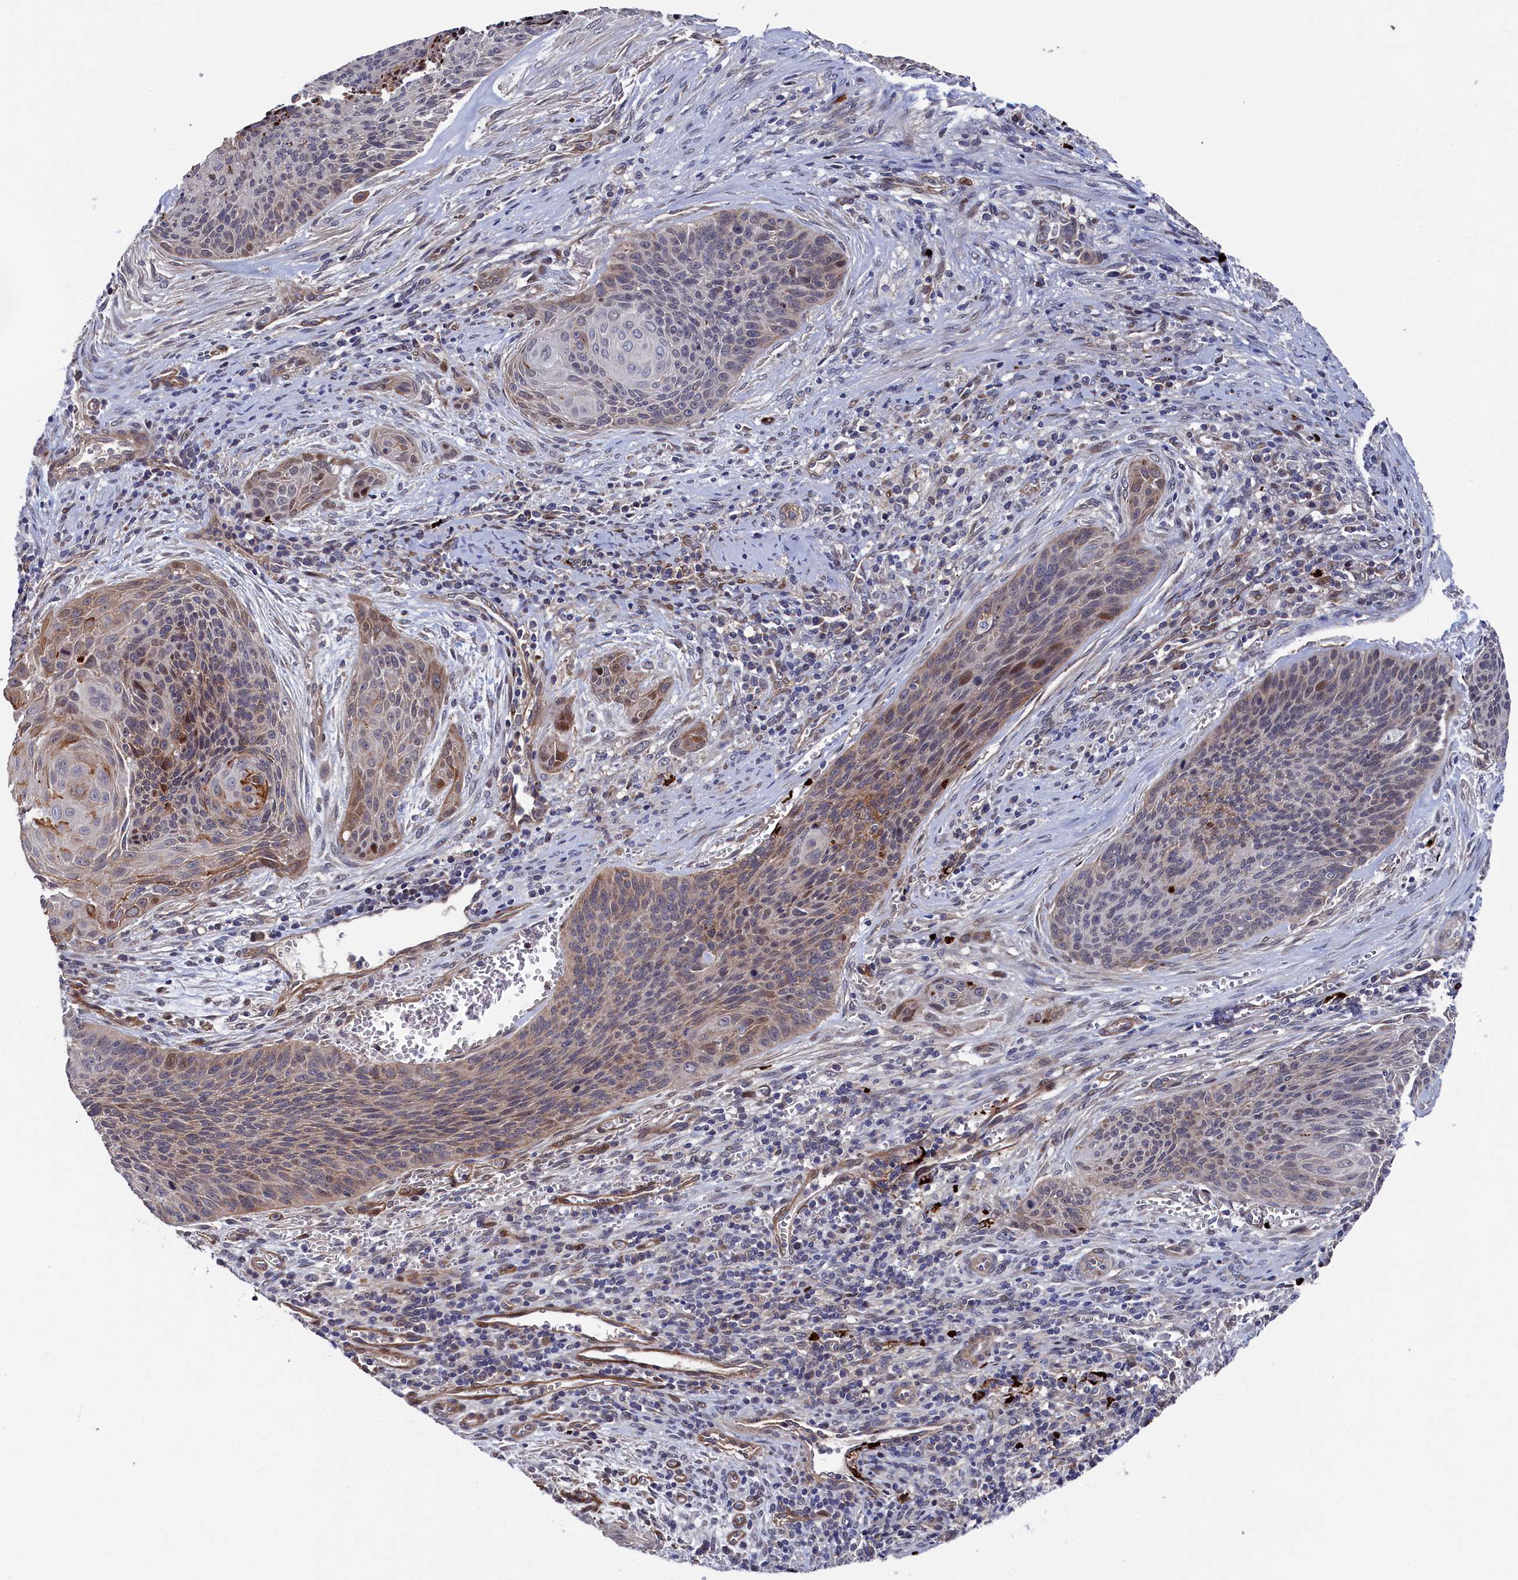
{"staining": {"intensity": "weak", "quantity": "<25%", "location": "cytoplasmic/membranous,nuclear"}, "tissue": "cervical cancer", "cell_type": "Tumor cells", "image_type": "cancer", "snomed": [{"axis": "morphology", "description": "Squamous cell carcinoma, NOS"}, {"axis": "topography", "description": "Cervix"}], "caption": "A high-resolution image shows immunohistochemistry (IHC) staining of squamous cell carcinoma (cervical), which demonstrates no significant expression in tumor cells. (DAB immunohistochemistry with hematoxylin counter stain).", "gene": "ZNF891", "patient": {"sex": "female", "age": 55}}